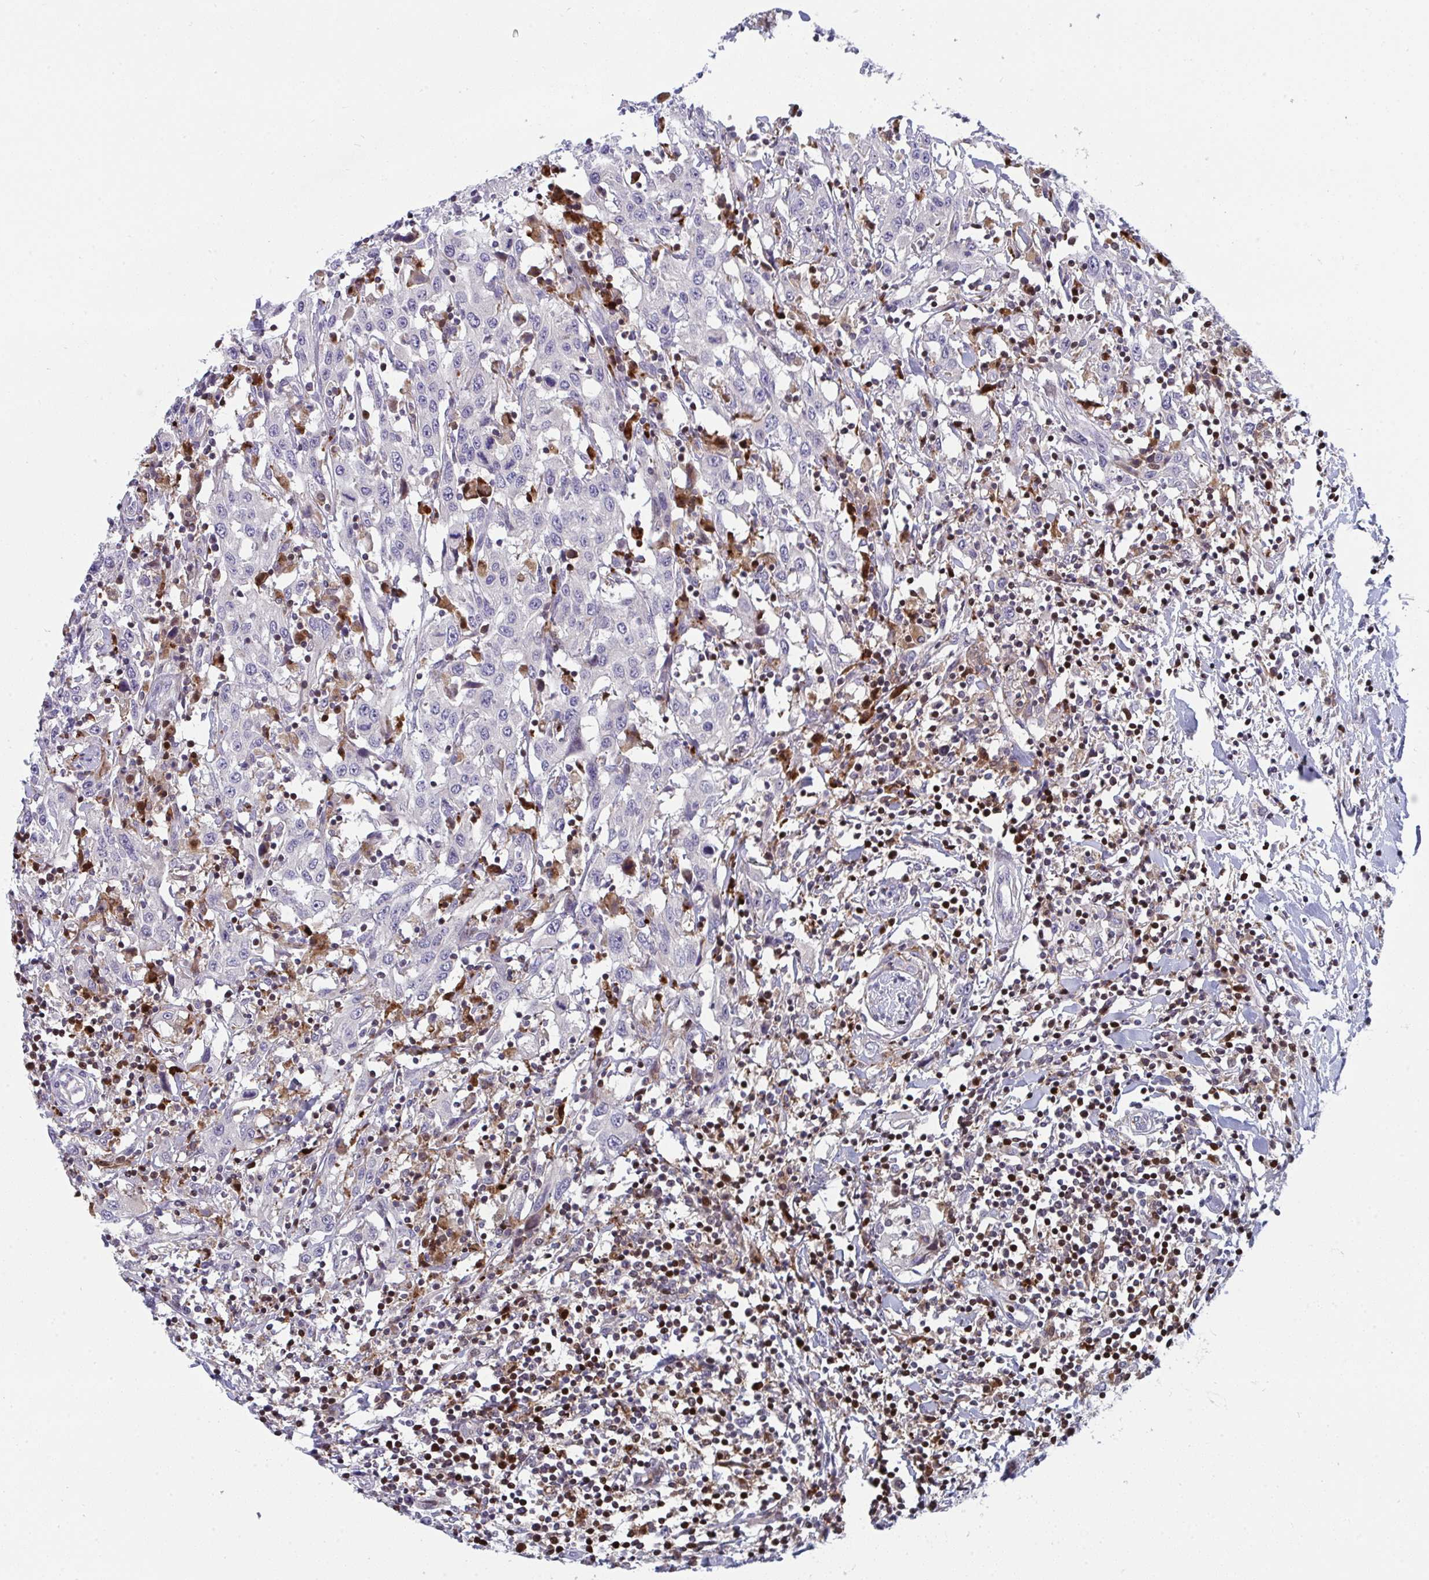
{"staining": {"intensity": "negative", "quantity": "none", "location": "none"}, "tissue": "urothelial cancer", "cell_type": "Tumor cells", "image_type": "cancer", "snomed": [{"axis": "morphology", "description": "Urothelial carcinoma, High grade"}, {"axis": "topography", "description": "Urinary bladder"}], "caption": "There is no significant positivity in tumor cells of urothelial cancer.", "gene": "AOC2", "patient": {"sex": "male", "age": 61}}